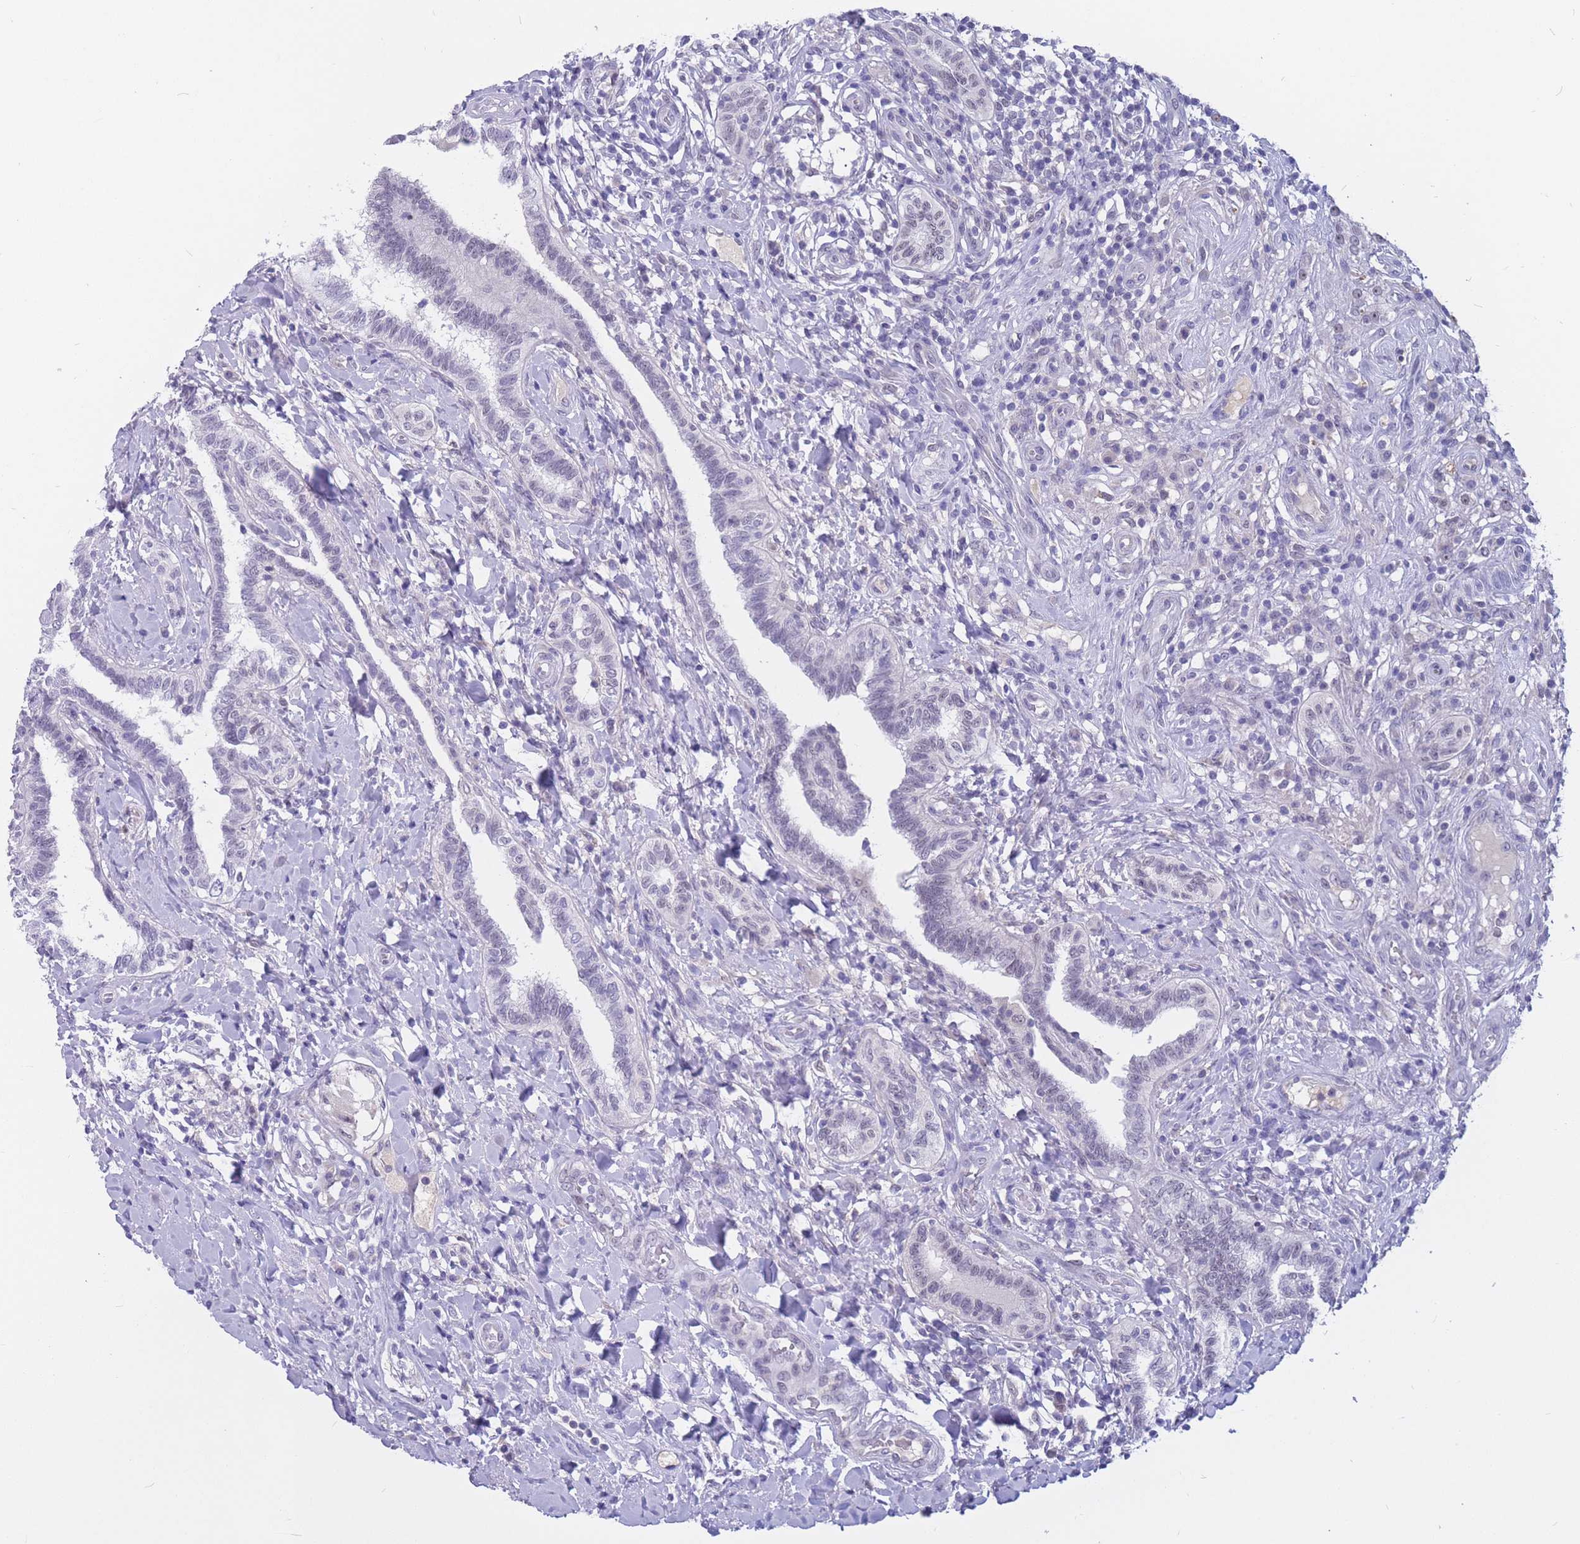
{"staining": {"intensity": "negative", "quantity": "none", "location": "none"}, "tissue": "testis cancer", "cell_type": "Tumor cells", "image_type": "cancer", "snomed": [{"axis": "morphology", "description": "Seminoma, NOS"}, {"axis": "topography", "description": "Testis"}], "caption": "Immunohistochemistry (IHC) photomicrograph of neoplastic tissue: testis cancer (seminoma) stained with DAB (3,3'-diaminobenzidine) exhibits no significant protein staining in tumor cells. (Brightfield microscopy of DAB (3,3'-diaminobenzidine) IHC at high magnification).", "gene": "BOP1", "patient": {"sex": "male", "age": 49}}